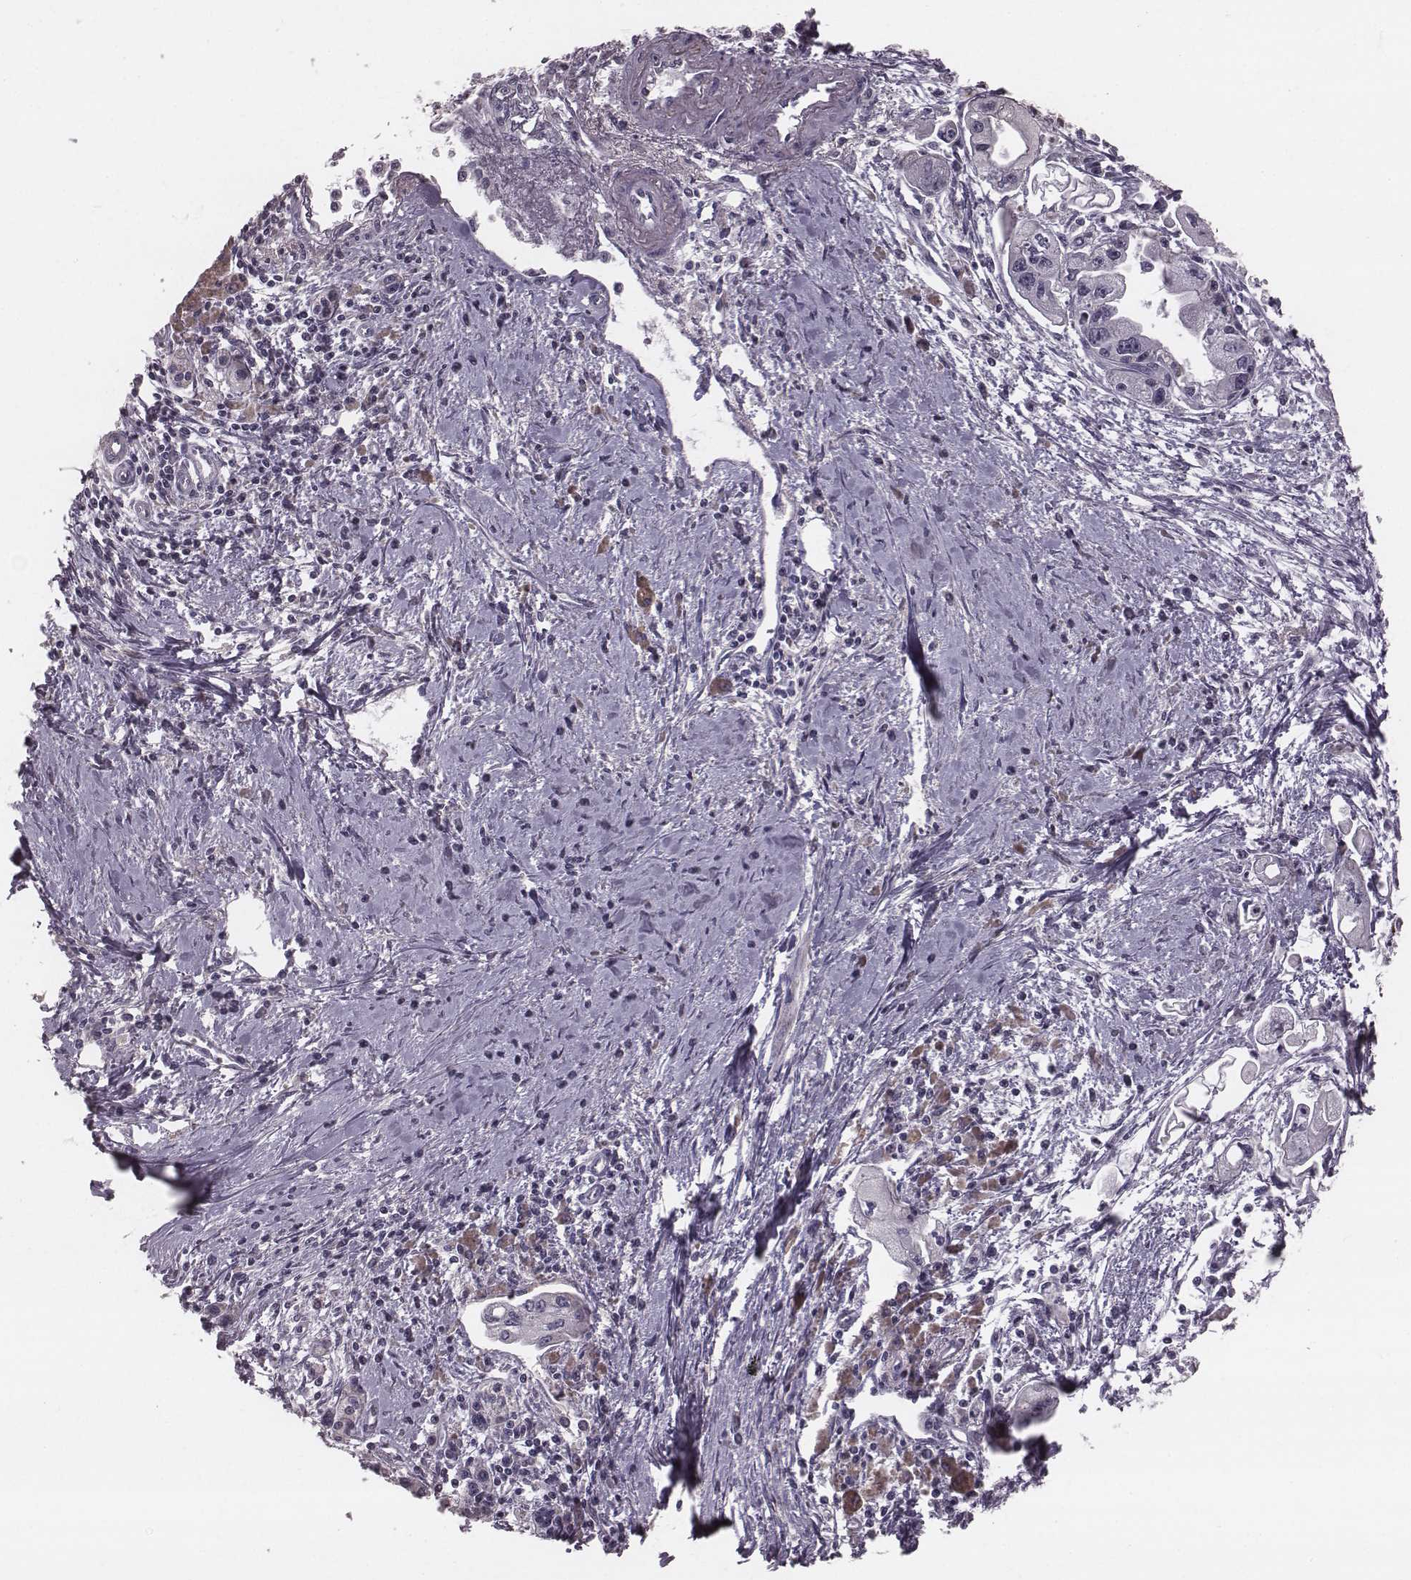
{"staining": {"intensity": "negative", "quantity": "none", "location": "none"}, "tissue": "pancreatic cancer", "cell_type": "Tumor cells", "image_type": "cancer", "snomed": [{"axis": "morphology", "description": "Adenocarcinoma, NOS"}, {"axis": "topography", "description": "Pancreas"}], "caption": "Immunohistochemistry (IHC) histopathology image of neoplastic tissue: human adenocarcinoma (pancreatic) stained with DAB (3,3'-diaminobenzidine) displays no significant protein positivity in tumor cells.", "gene": "SMIM24", "patient": {"sex": "male", "age": 70}}